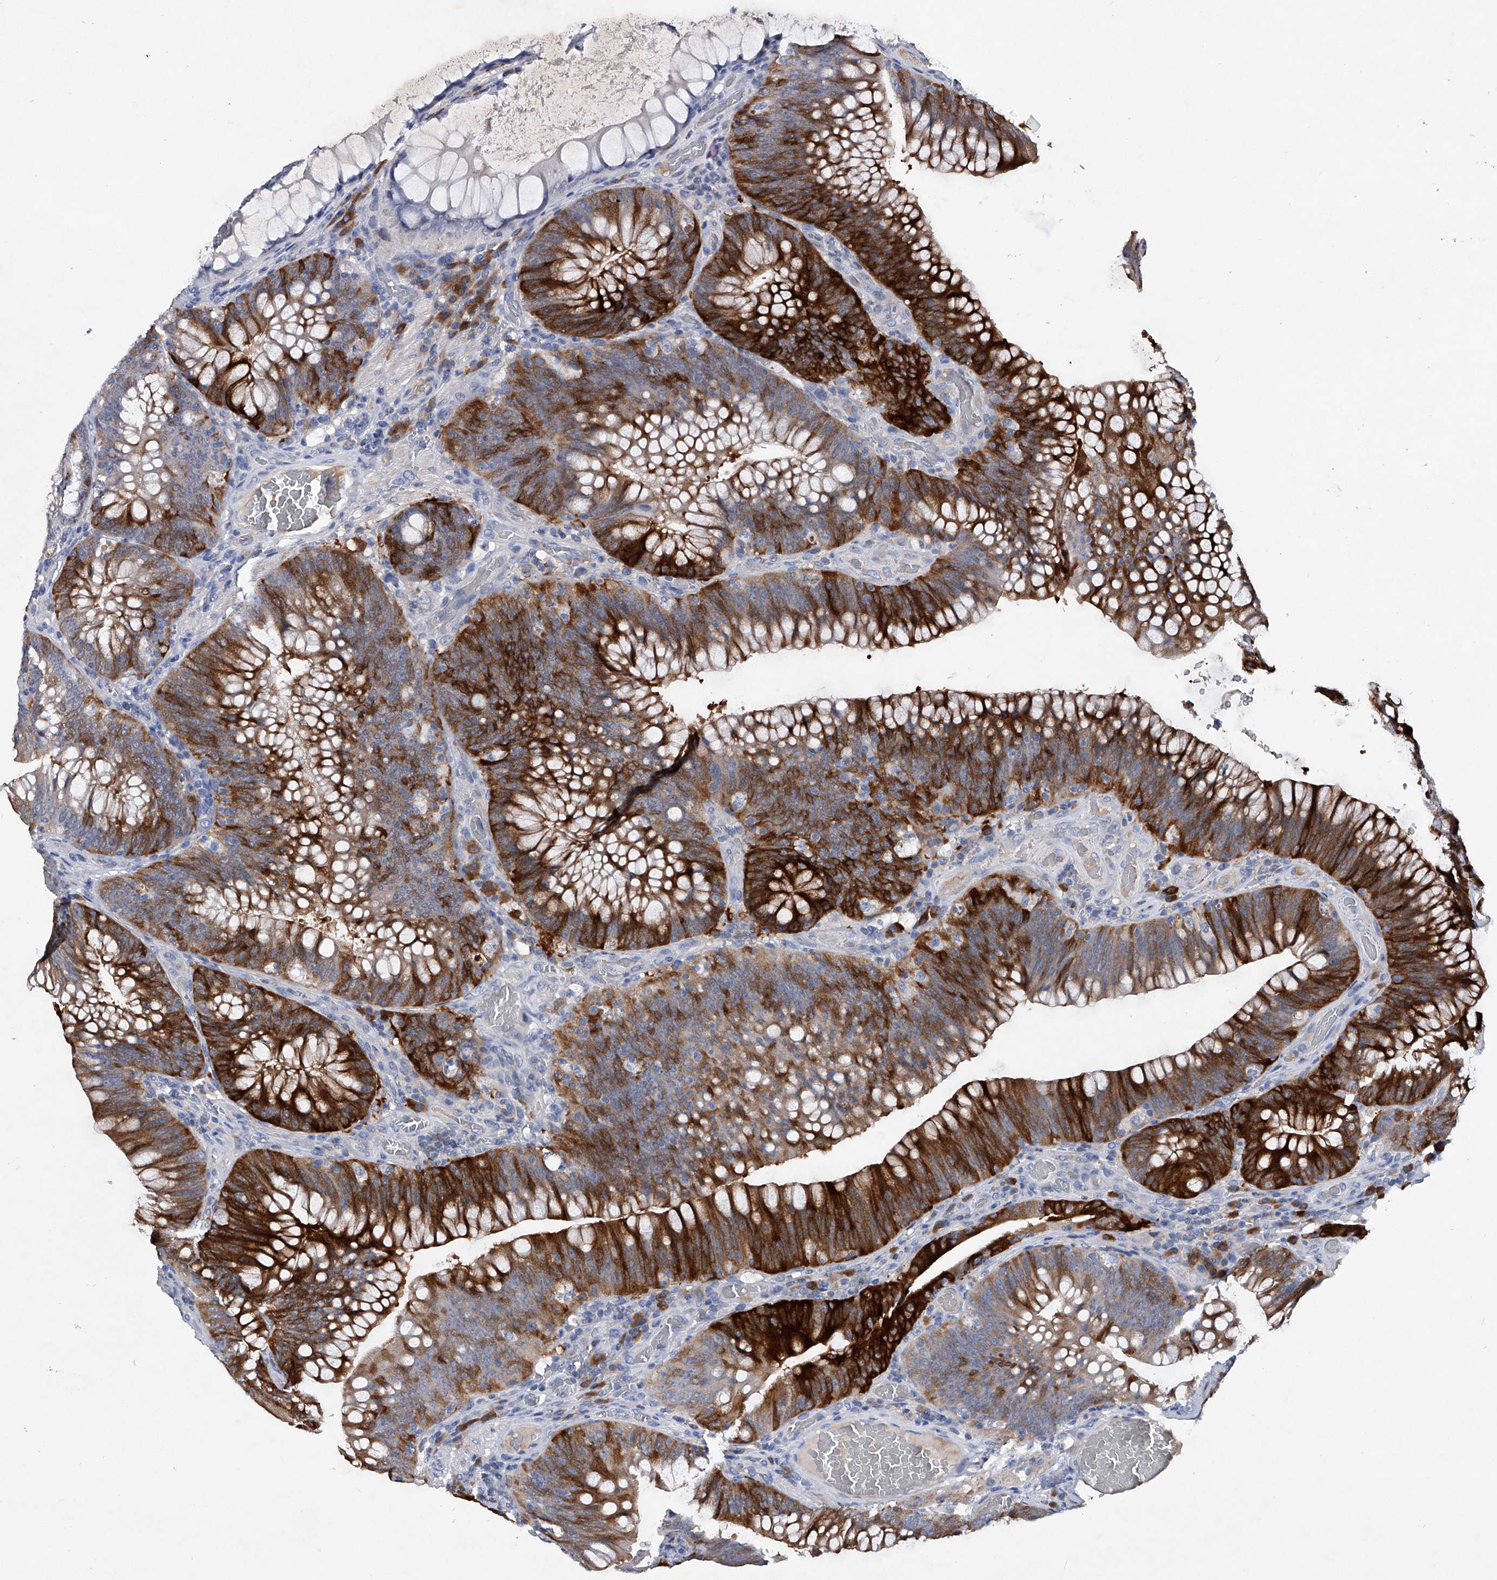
{"staining": {"intensity": "strong", "quantity": ">75%", "location": "cytoplasmic/membranous"}, "tissue": "colorectal cancer", "cell_type": "Tumor cells", "image_type": "cancer", "snomed": [{"axis": "morphology", "description": "Normal tissue, NOS"}, {"axis": "topography", "description": "Colon"}], "caption": "Protein expression analysis of human colorectal cancer reveals strong cytoplasmic/membranous positivity in about >75% of tumor cells.", "gene": "ASNS", "patient": {"sex": "female", "age": 82}}